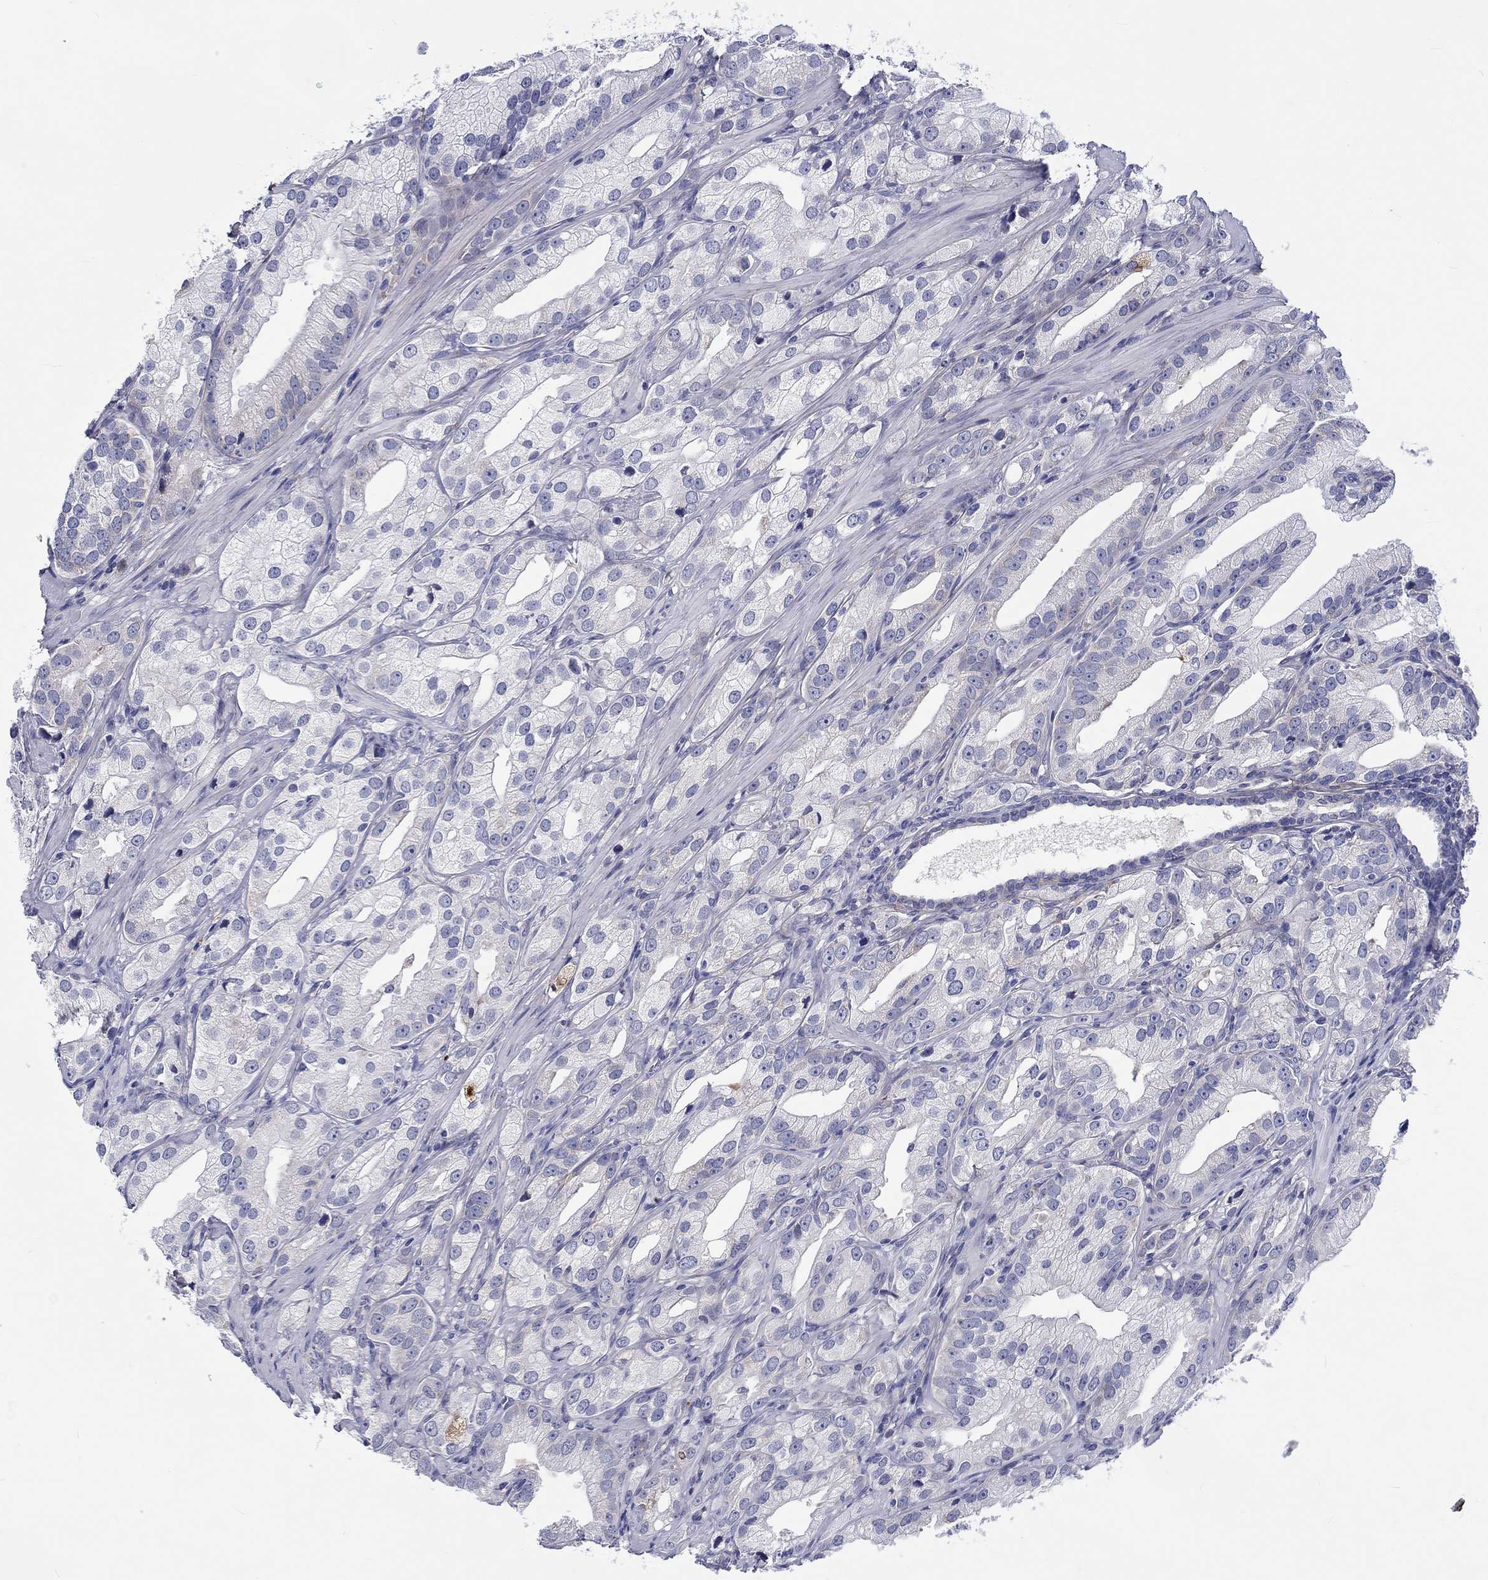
{"staining": {"intensity": "negative", "quantity": "none", "location": "none"}, "tissue": "prostate cancer", "cell_type": "Tumor cells", "image_type": "cancer", "snomed": [{"axis": "morphology", "description": "Adenocarcinoma, High grade"}, {"axis": "topography", "description": "Prostate and seminal vesicle, NOS"}], "caption": "Immunohistochemistry (IHC) photomicrograph of adenocarcinoma (high-grade) (prostate) stained for a protein (brown), which displays no positivity in tumor cells.", "gene": "TGFBI", "patient": {"sex": "male", "age": 62}}